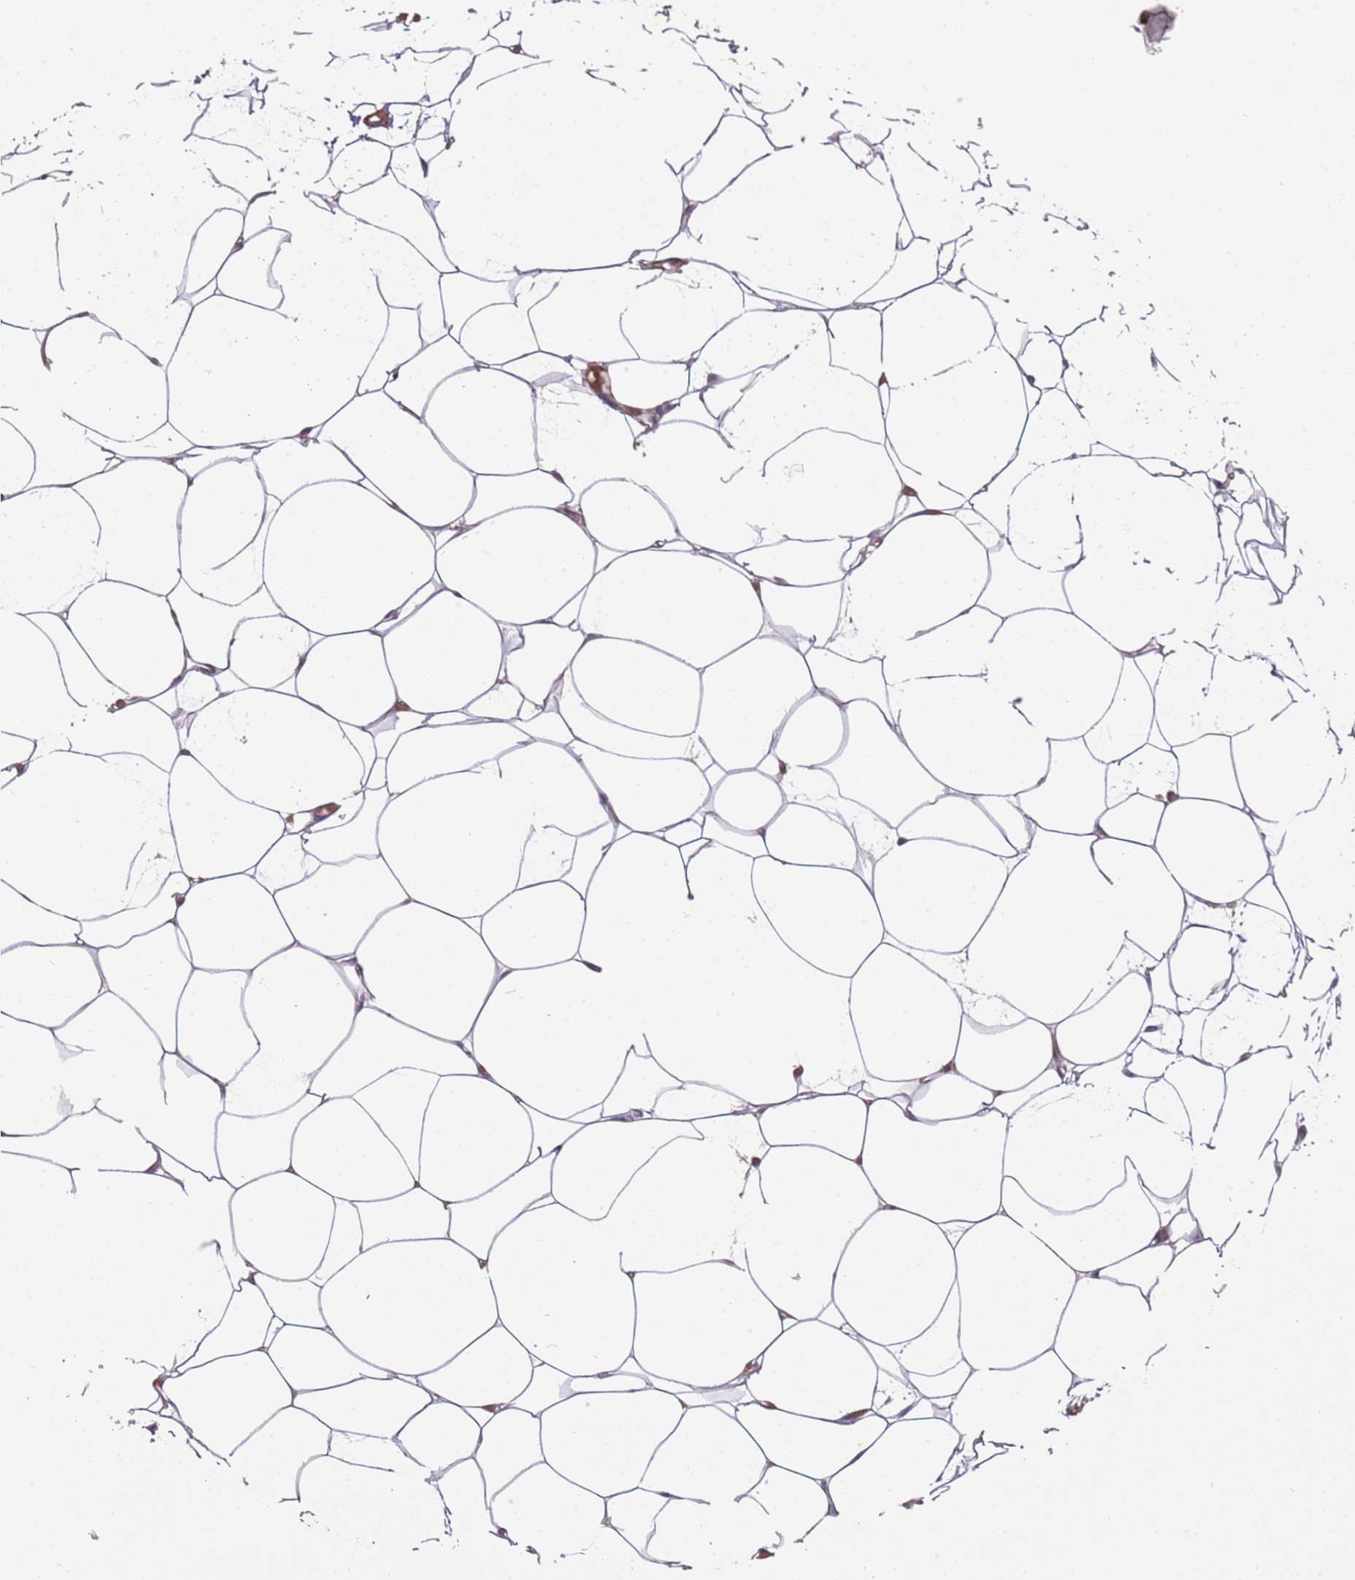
{"staining": {"intensity": "negative", "quantity": "none", "location": "none"}, "tissue": "adipose tissue", "cell_type": "Adipocytes", "image_type": "normal", "snomed": [{"axis": "morphology", "description": "Normal tissue, NOS"}, {"axis": "topography", "description": "Breast"}], "caption": "Photomicrograph shows no protein staining in adipocytes of benign adipose tissue.", "gene": "ADTRP", "patient": {"sex": "female", "age": 23}}